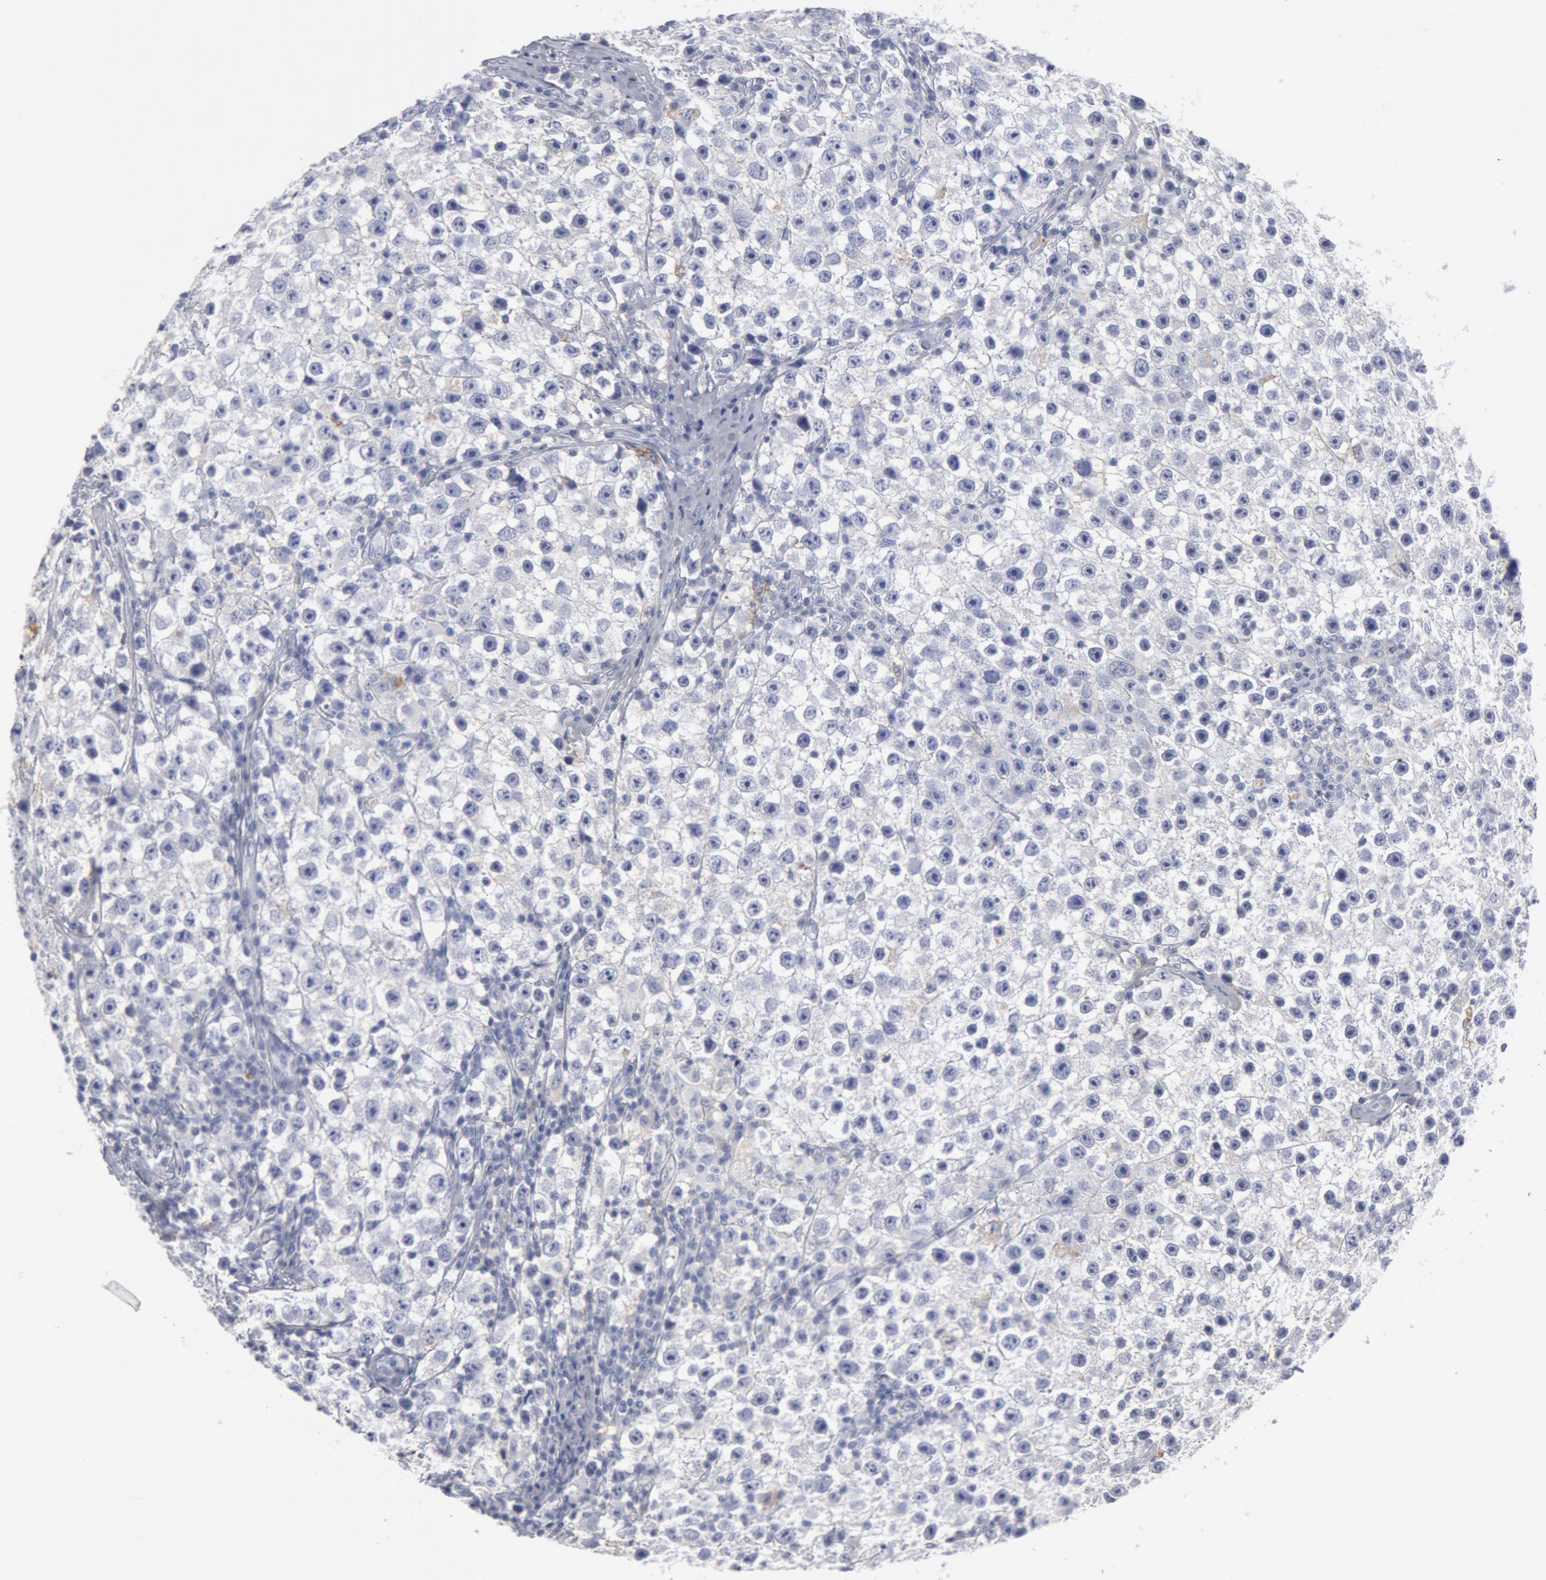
{"staining": {"intensity": "negative", "quantity": "none", "location": "none"}, "tissue": "testis cancer", "cell_type": "Tumor cells", "image_type": "cancer", "snomed": [{"axis": "morphology", "description": "Seminoma, NOS"}, {"axis": "topography", "description": "Testis"}], "caption": "The image reveals no significant staining in tumor cells of testis cancer (seminoma).", "gene": "FOXA2", "patient": {"sex": "male", "age": 35}}